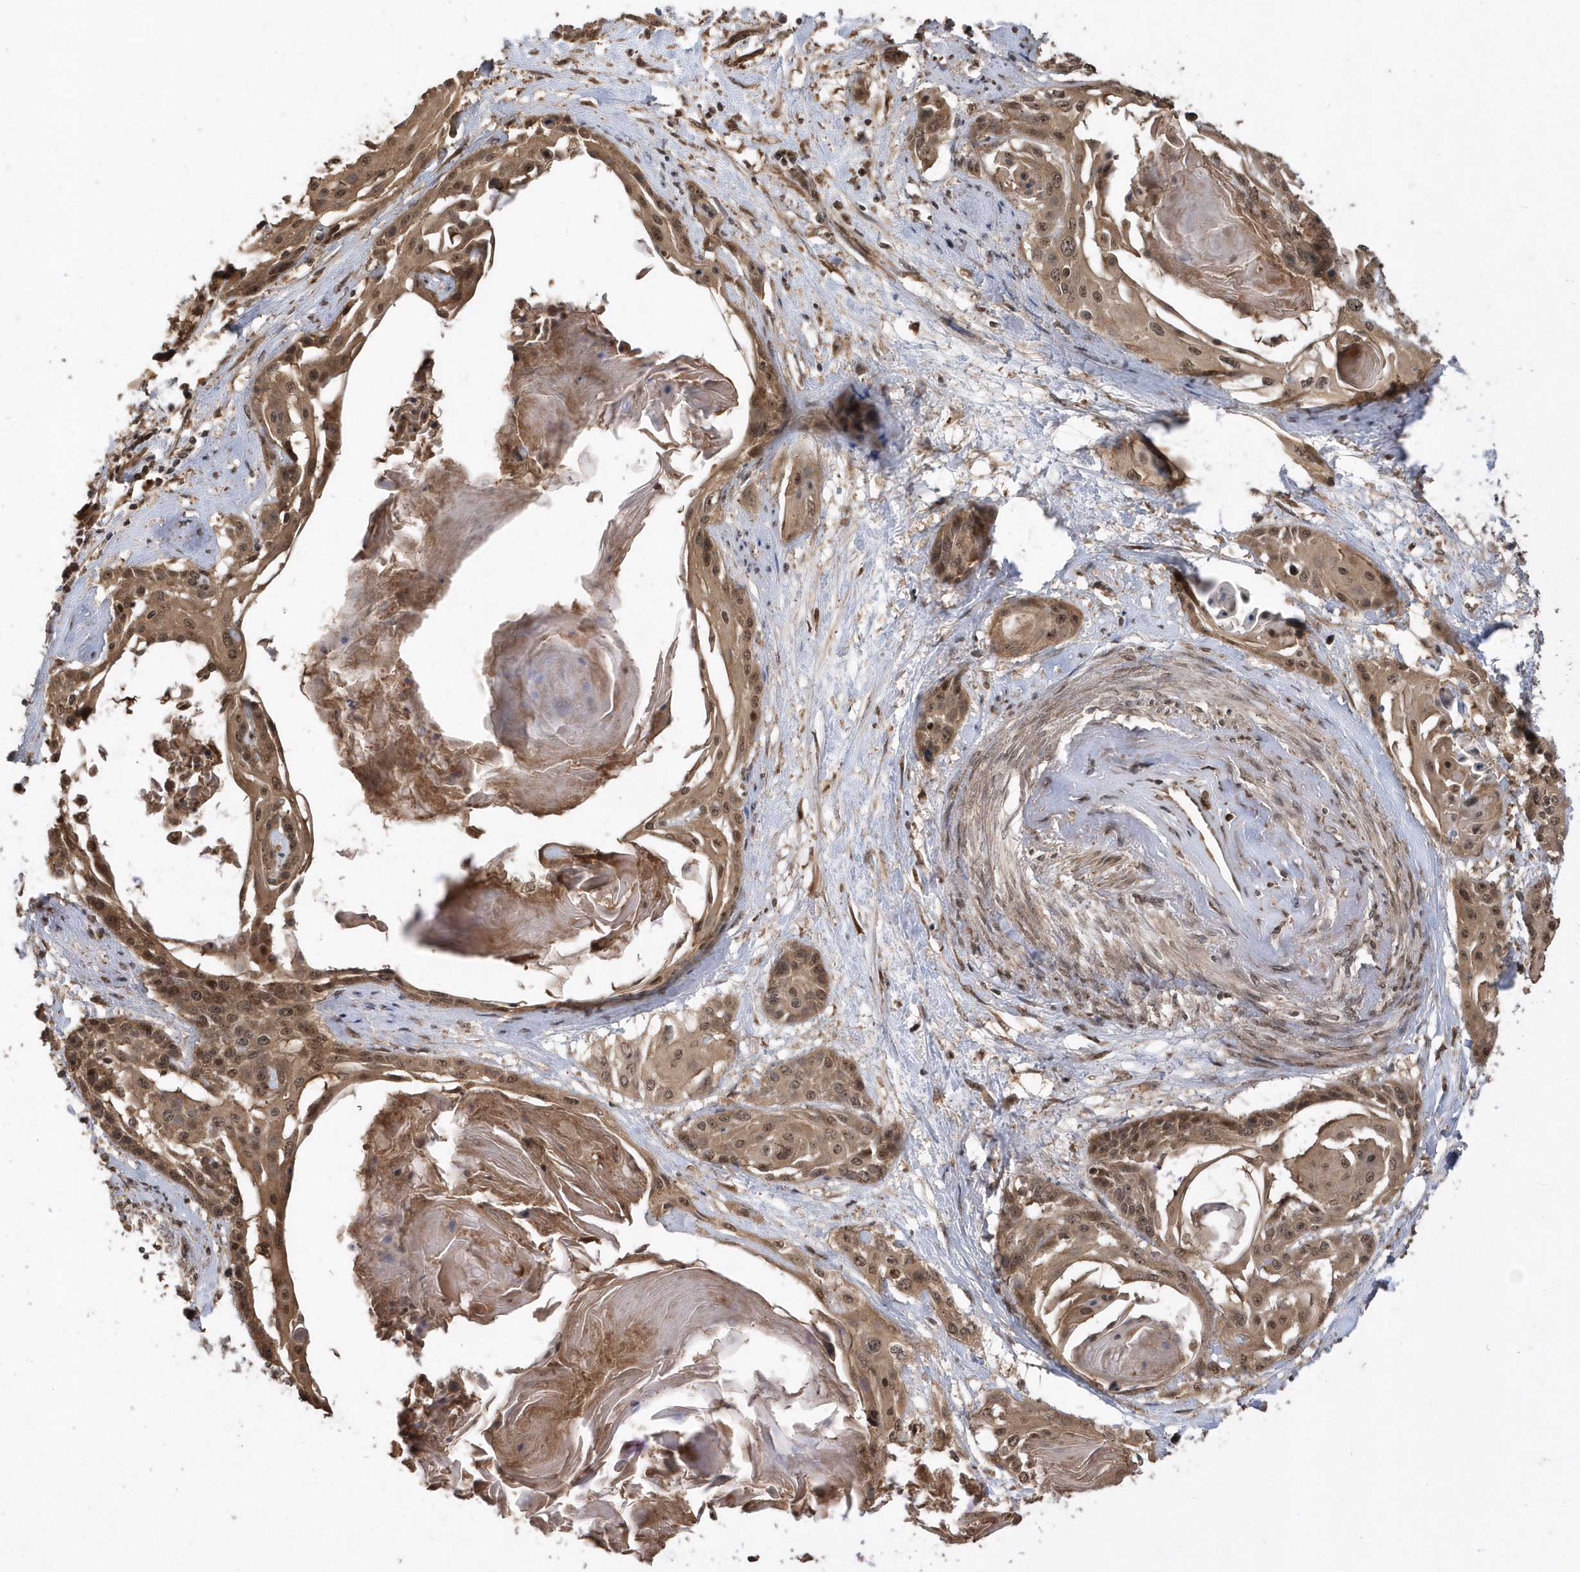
{"staining": {"intensity": "moderate", "quantity": ">75%", "location": "cytoplasmic/membranous,nuclear"}, "tissue": "cervical cancer", "cell_type": "Tumor cells", "image_type": "cancer", "snomed": [{"axis": "morphology", "description": "Squamous cell carcinoma, NOS"}, {"axis": "topography", "description": "Cervix"}], "caption": "This histopathology image shows immunohistochemistry (IHC) staining of cervical cancer, with medium moderate cytoplasmic/membranous and nuclear positivity in about >75% of tumor cells.", "gene": "WASHC5", "patient": {"sex": "female", "age": 57}}